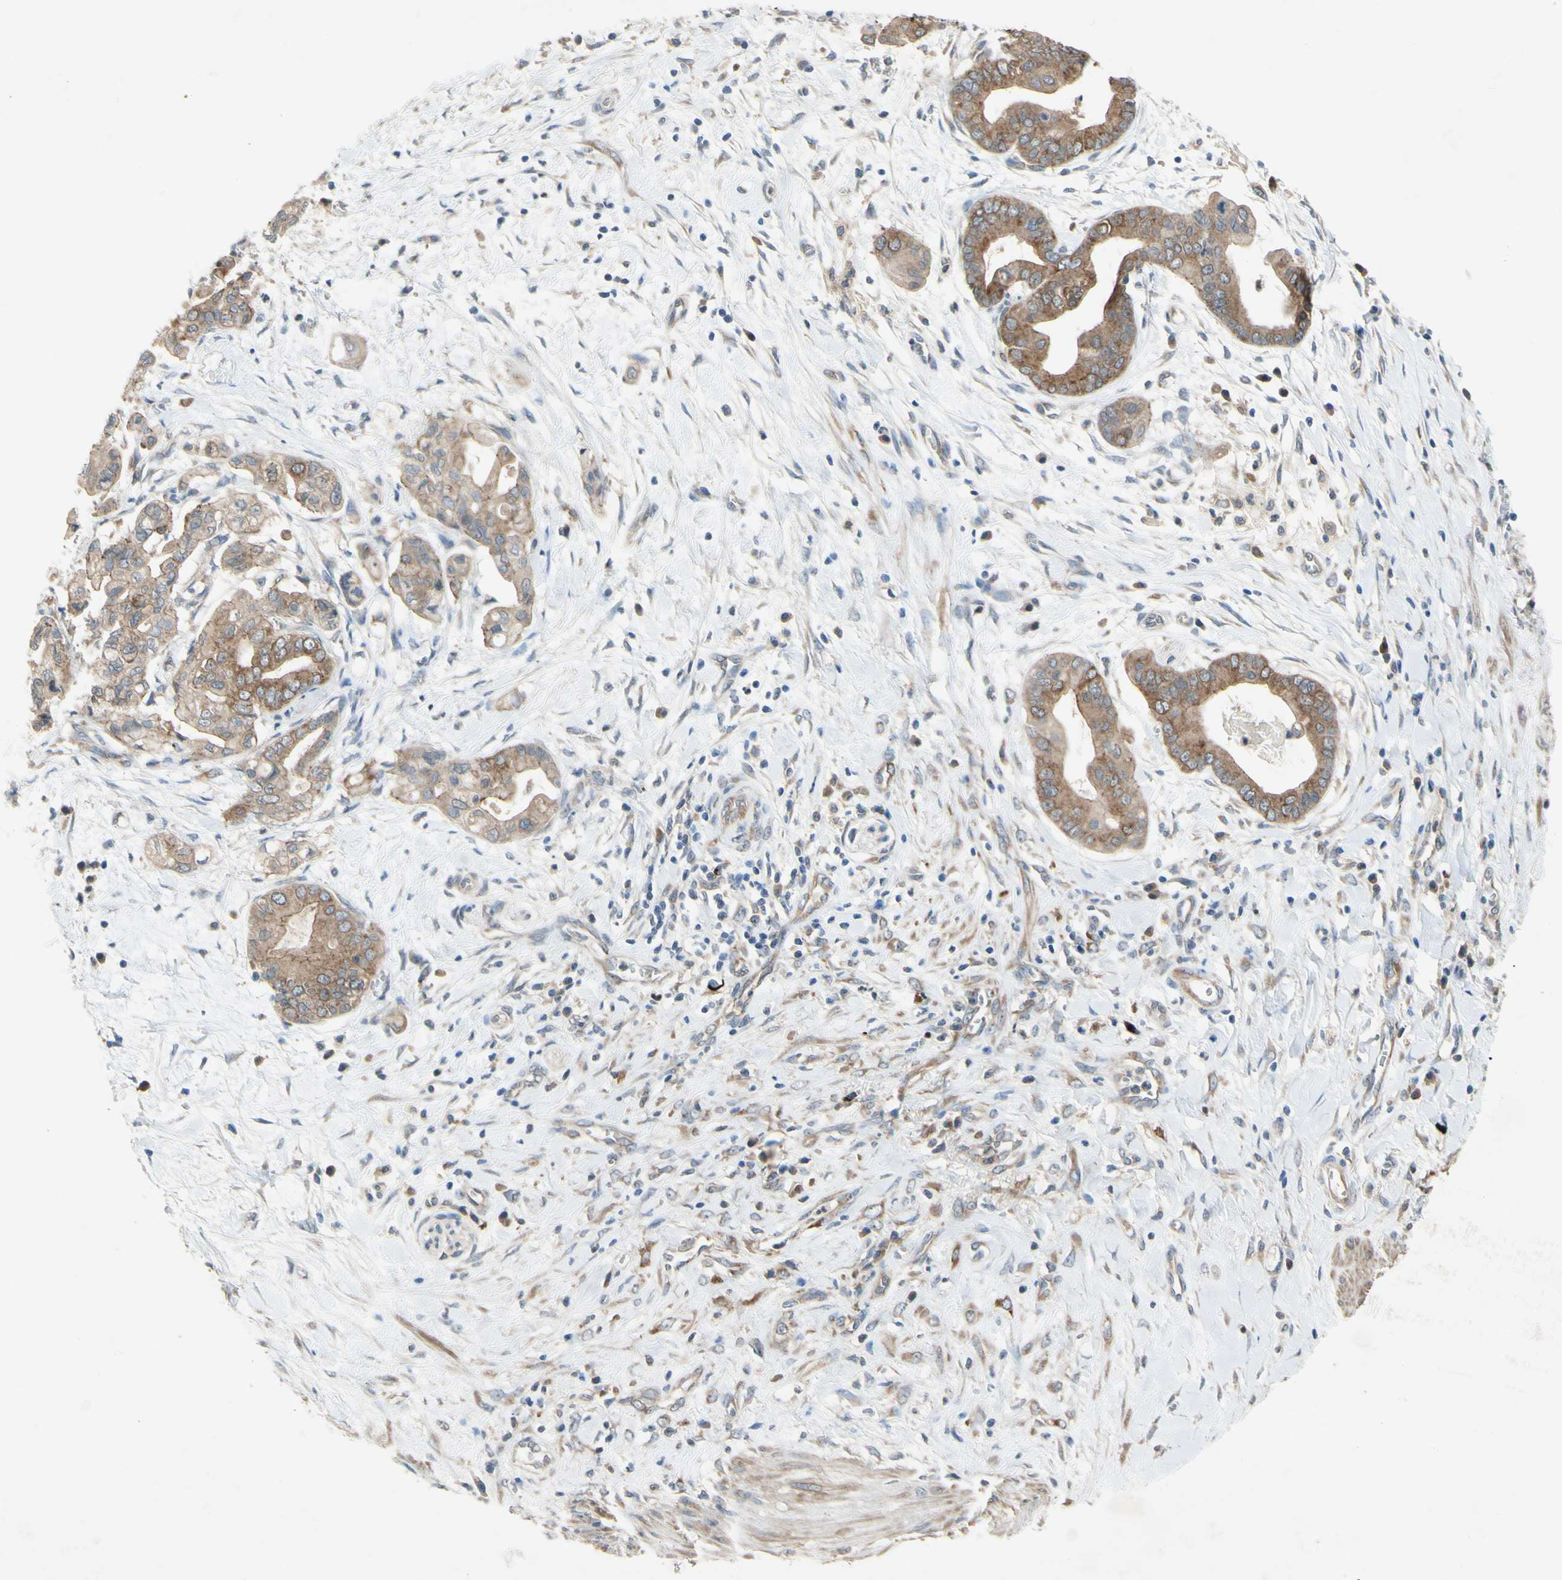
{"staining": {"intensity": "moderate", "quantity": ">75%", "location": "cytoplasmic/membranous"}, "tissue": "pancreatic cancer", "cell_type": "Tumor cells", "image_type": "cancer", "snomed": [{"axis": "morphology", "description": "Adenocarcinoma, NOS"}, {"axis": "topography", "description": "Pancreas"}], "caption": "Pancreatic cancer (adenocarcinoma) stained for a protein (brown) displays moderate cytoplasmic/membranous positive positivity in approximately >75% of tumor cells.", "gene": "PDGFB", "patient": {"sex": "female", "age": 75}}